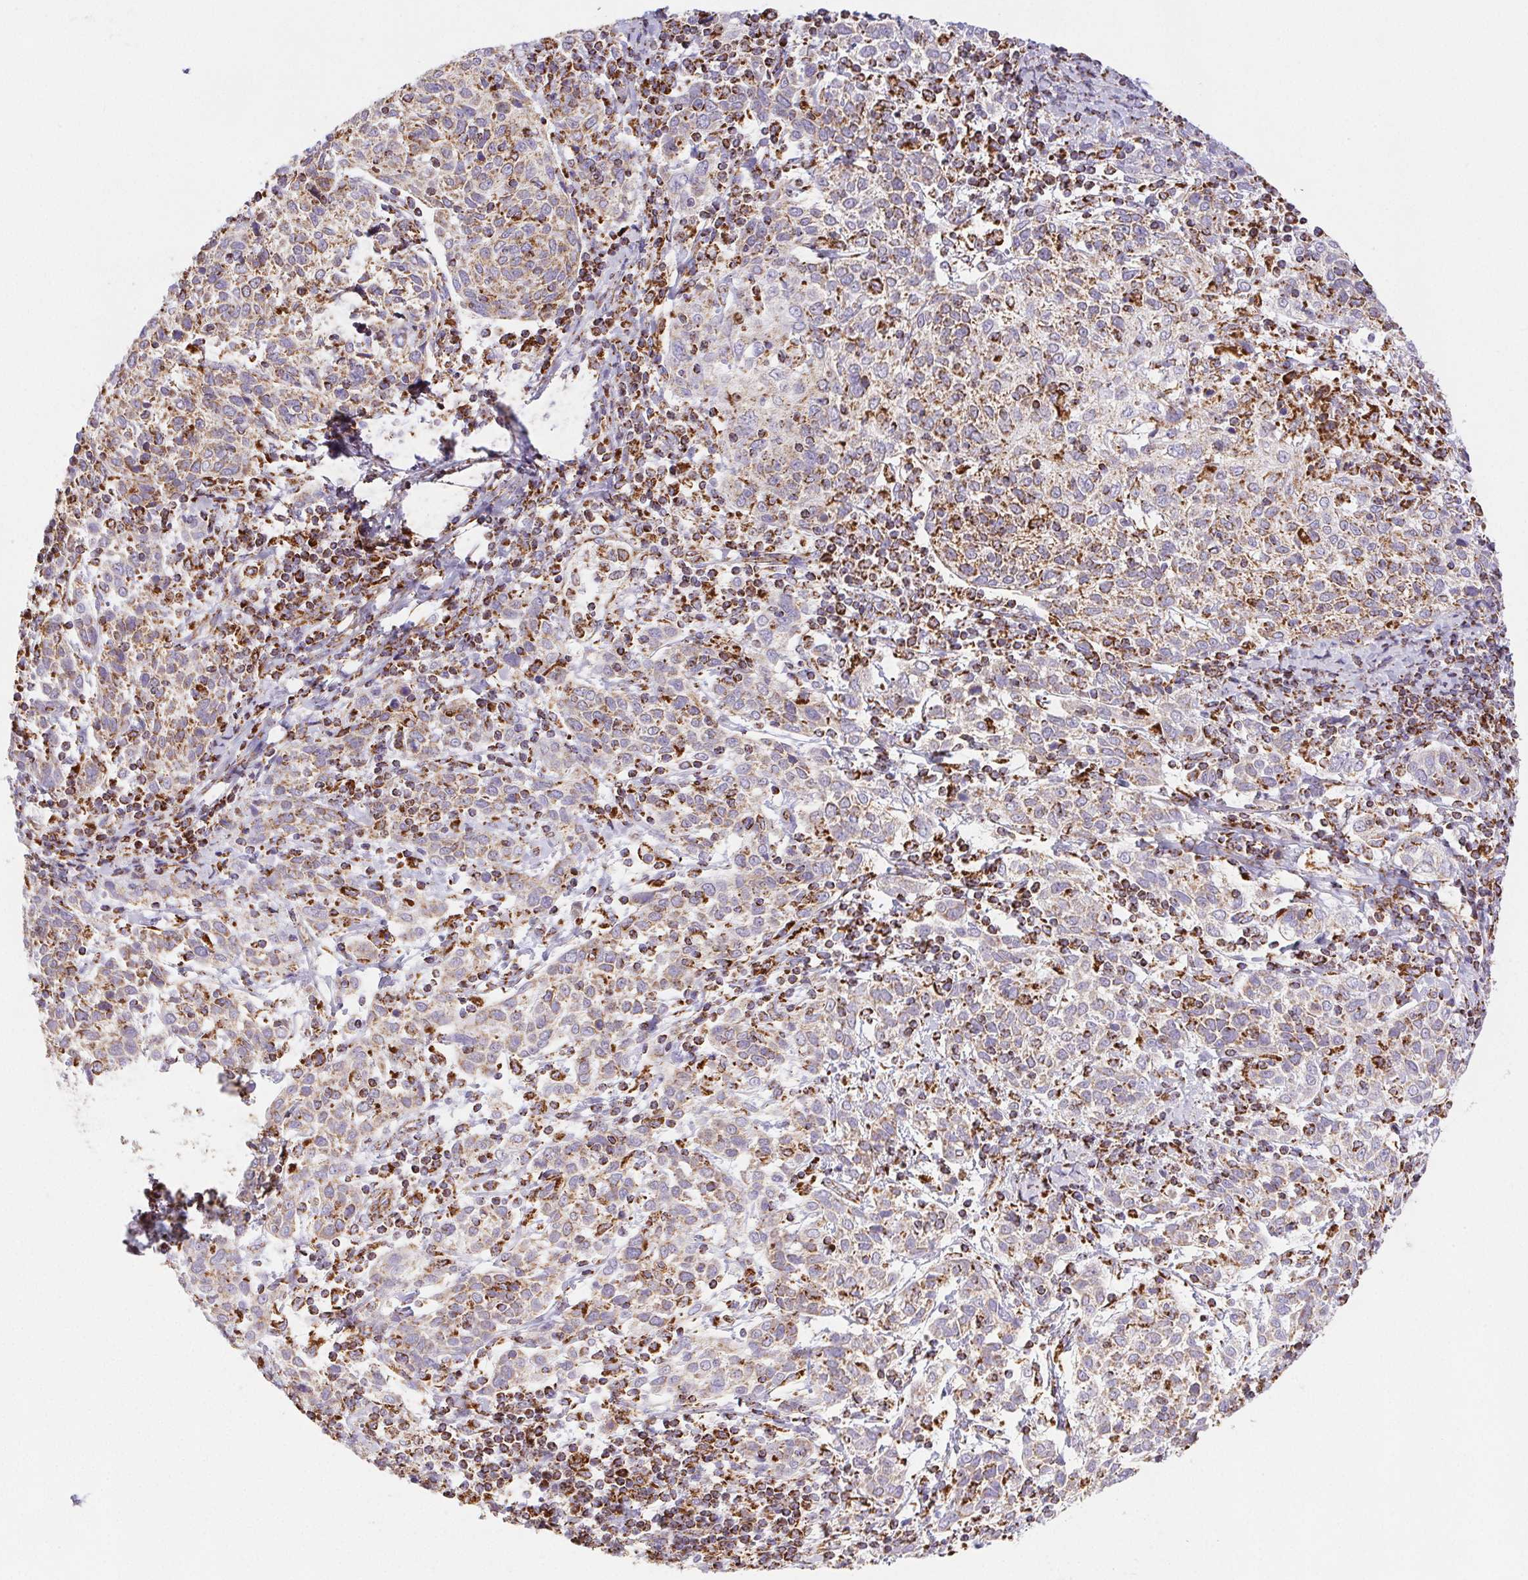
{"staining": {"intensity": "weak", "quantity": ">75%", "location": "cytoplasmic/membranous"}, "tissue": "cervical cancer", "cell_type": "Tumor cells", "image_type": "cancer", "snomed": [{"axis": "morphology", "description": "Squamous cell carcinoma, NOS"}, {"axis": "topography", "description": "Cervix"}], "caption": "High-magnification brightfield microscopy of cervical squamous cell carcinoma stained with DAB (3,3'-diaminobenzidine) (brown) and counterstained with hematoxylin (blue). tumor cells exhibit weak cytoplasmic/membranous positivity is present in approximately>75% of cells. (Stains: DAB (3,3'-diaminobenzidine) in brown, nuclei in blue, Microscopy: brightfield microscopy at high magnification).", "gene": "NIPSNAP2", "patient": {"sex": "female", "age": 61}}